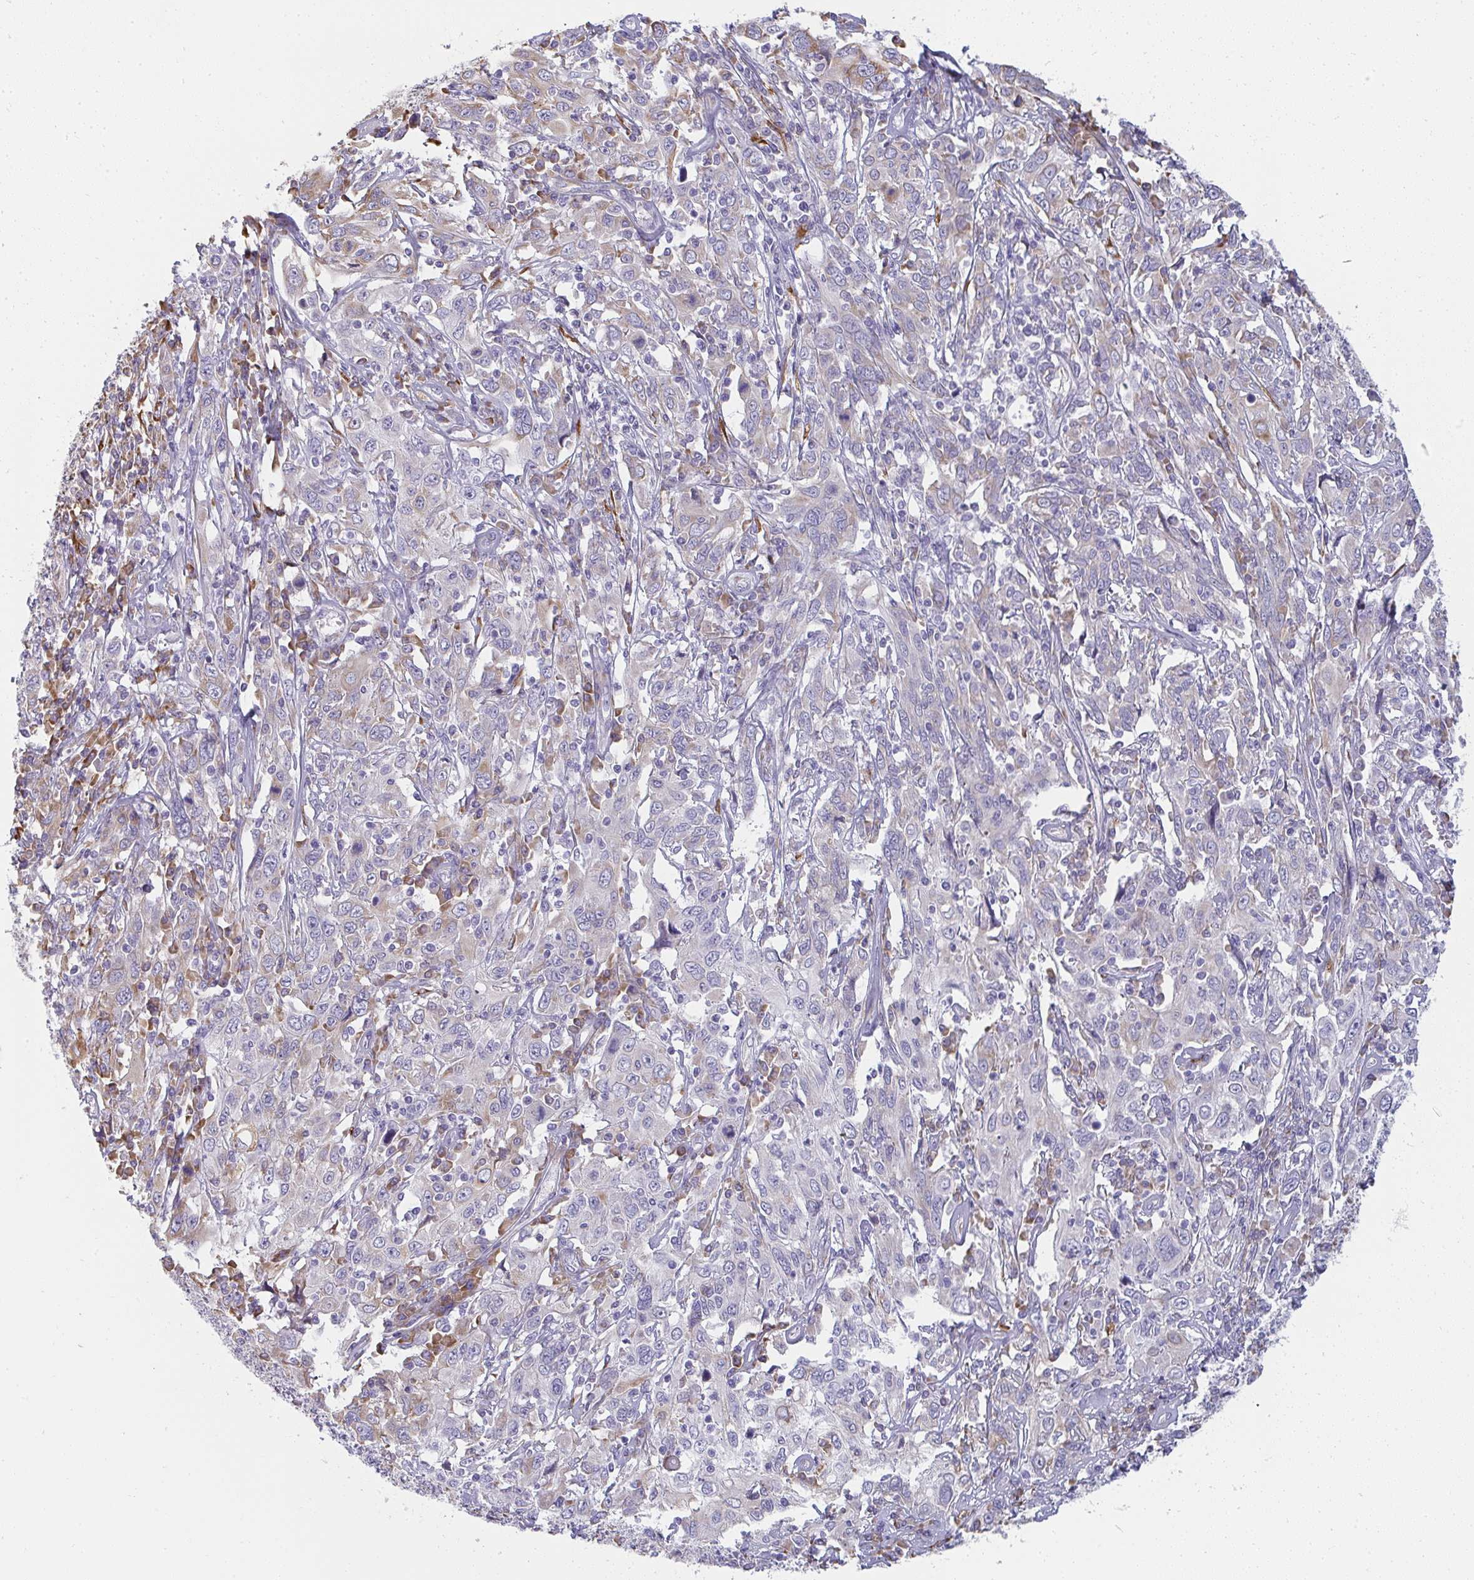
{"staining": {"intensity": "weak", "quantity": "<25%", "location": "cytoplasmic/membranous"}, "tissue": "cervical cancer", "cell_type": "Tumor cells", "image_type": "cancer", "snomed": [{"axis": "morphology", "description": "Squamous cell carcinoma, NOS"}, {"axis": "topography", "description": "Cervix"}], "caption": "A micrograph of human squamous cell carcinoma (cervical) is negative for staining in tumor cells.", "gene": "SHROOM1", "patient": {"sex": "female", "age": 46}}